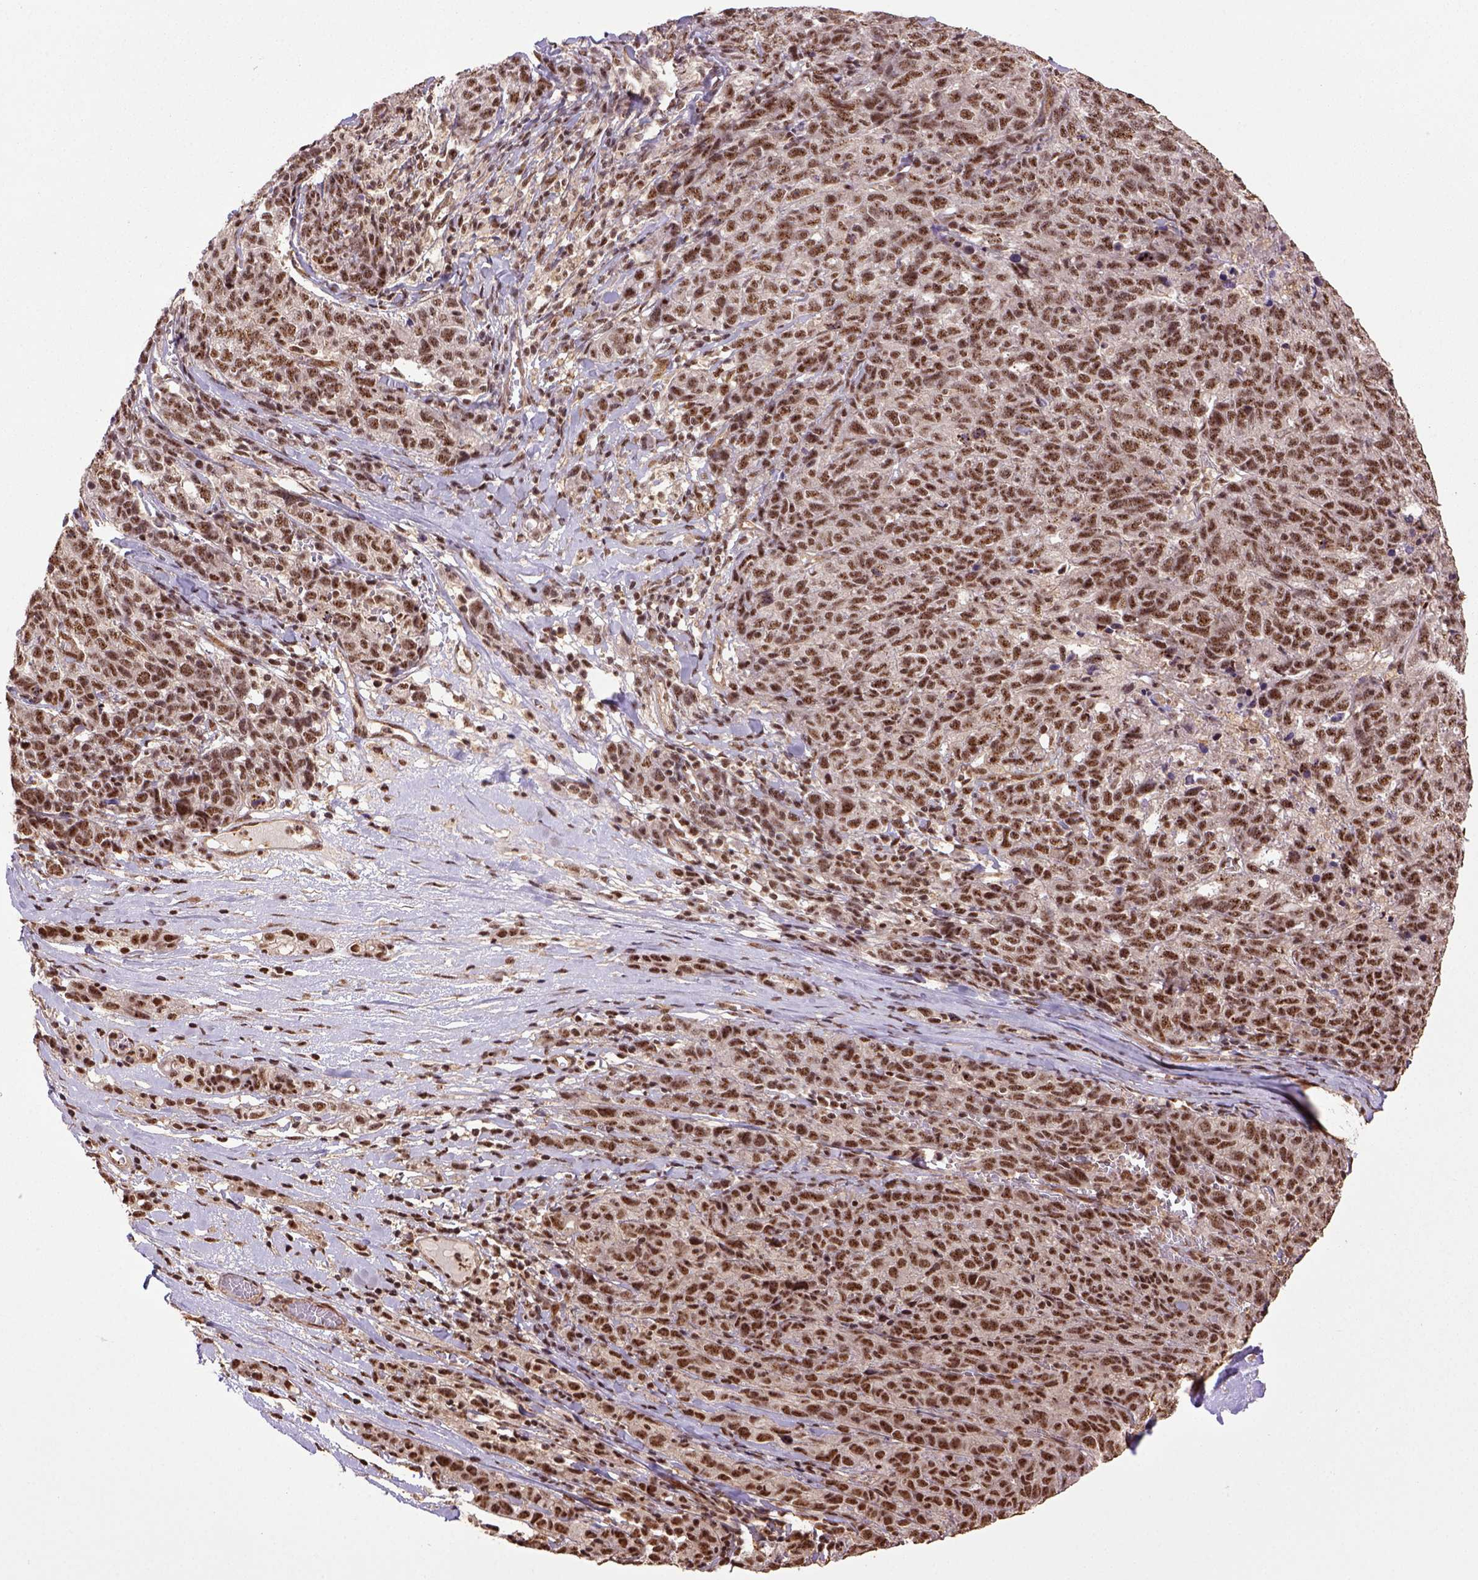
{"staining": {"intensity": "moderate", "quantity": ">75%", "location": "nuclear"}, "tissue": "ovarian cancer", "cell_type": "Tumor cells", "image_type": "cancer", "snomed": [{"axis": "morphology", "description": "Cystadenocarcinoma, serous, NOS"}, {"axis": "topography", "description": "Ovary"}], "caption": "Immunohistochemistry image of neoplastic tissue: human ovarian cancer stained using immunohistochemistry reveals medium levels of moderate protein expression localized specifically in the nuclear of tumor cells, appearing as a nuclear brown color.", "gene": "PPIG", "patient": {"sex": "female", "age": 71}}